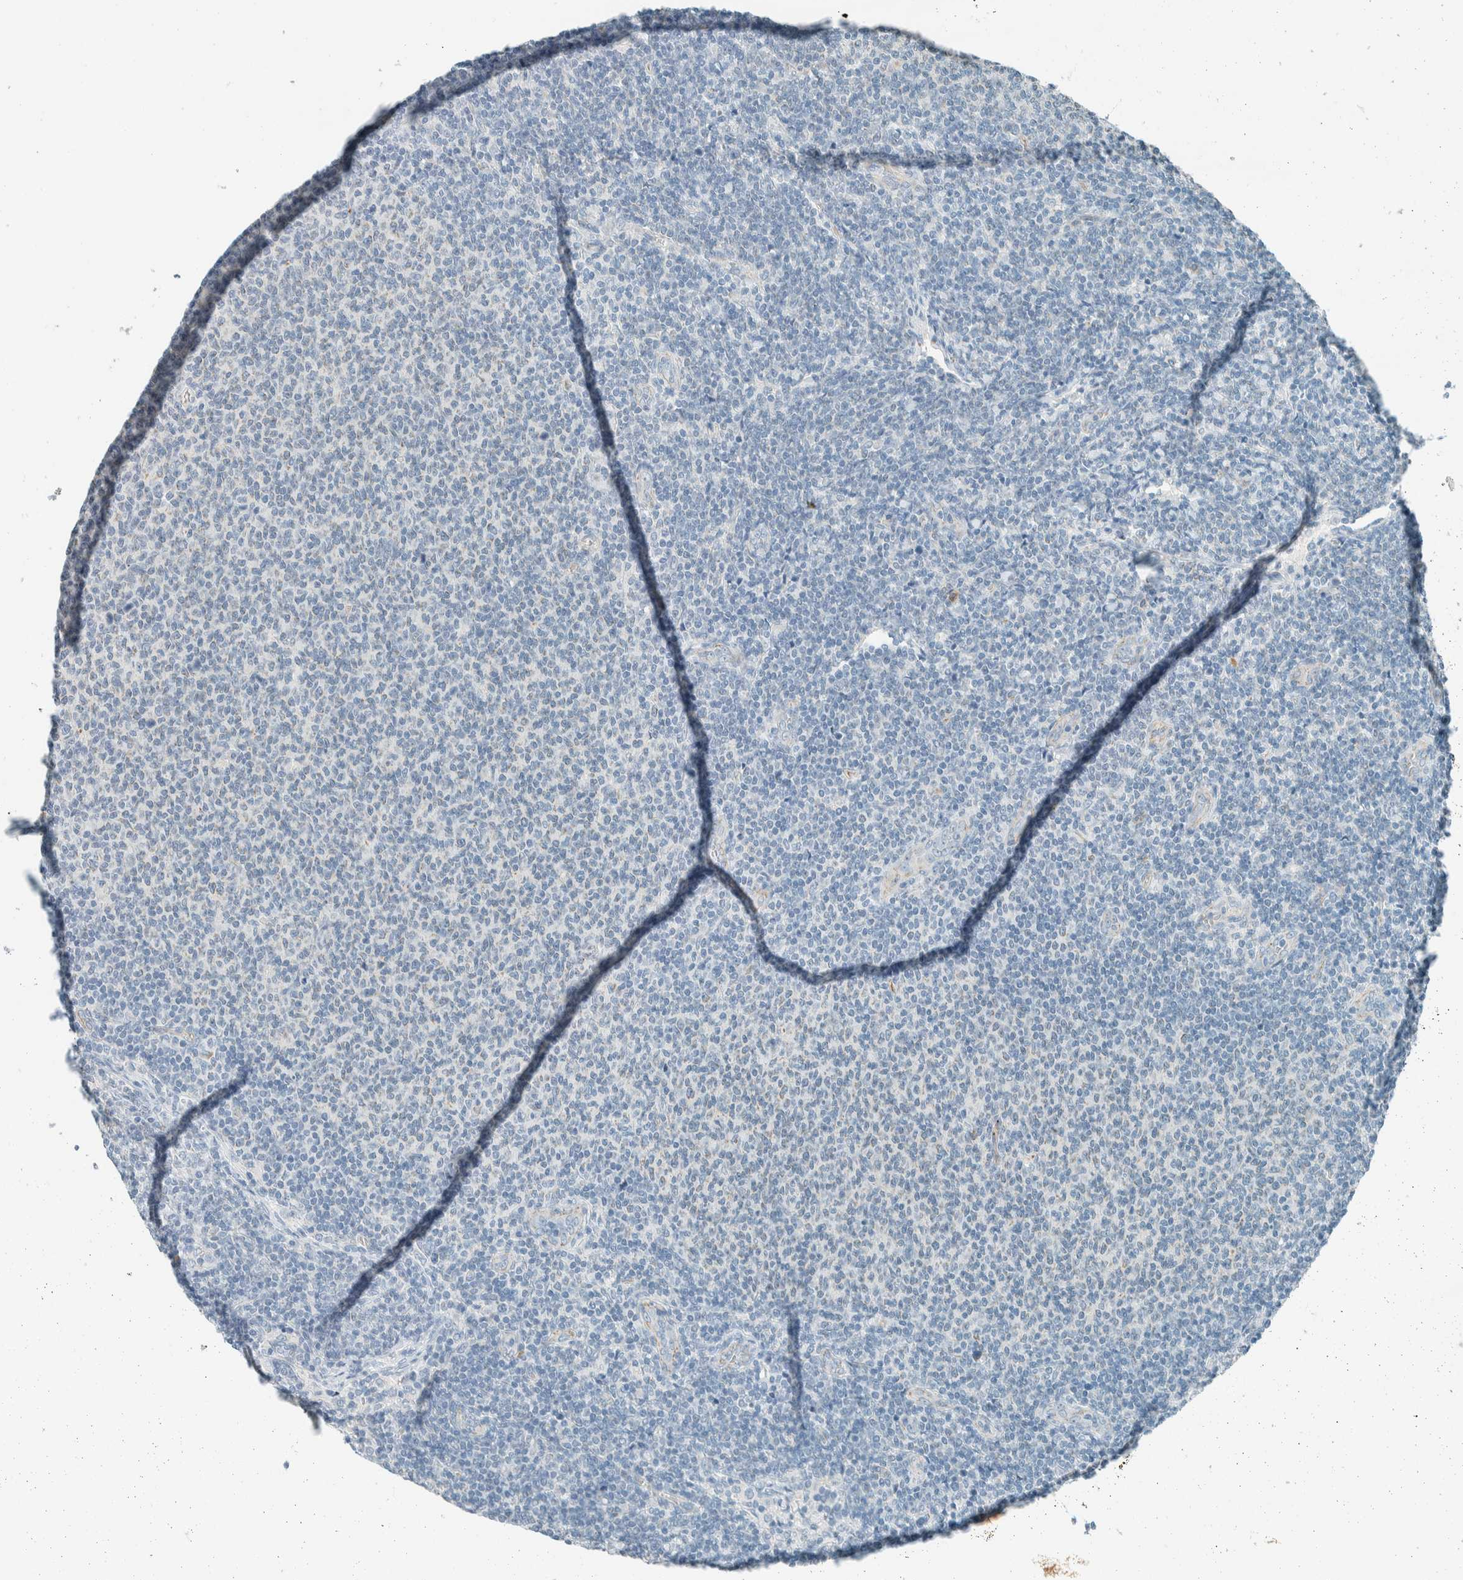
{"staining": {"intensity": "negative", "quantity": "none", "location": "none"}, "tissue": "lymphoma", "cell_type": "Tumor cells", "image_type": "cancer", "snomed": [{"axis": "morphology", "description": "Malignant lymphoma, non-Hodgkin's type, Low grade"}, {"axis": "topography", "description": "Lymph node"}], "caption": "Tumor cells show no significant protein expression in low-grade malignant lymphoma, non-Hodgkin's type. (DAB (3,3'-diaminobenzidine) immunohistochemistry (IHC), high magnification).", "gene": "SLFN12", "patient": {"sex": "male", "age": 66}}